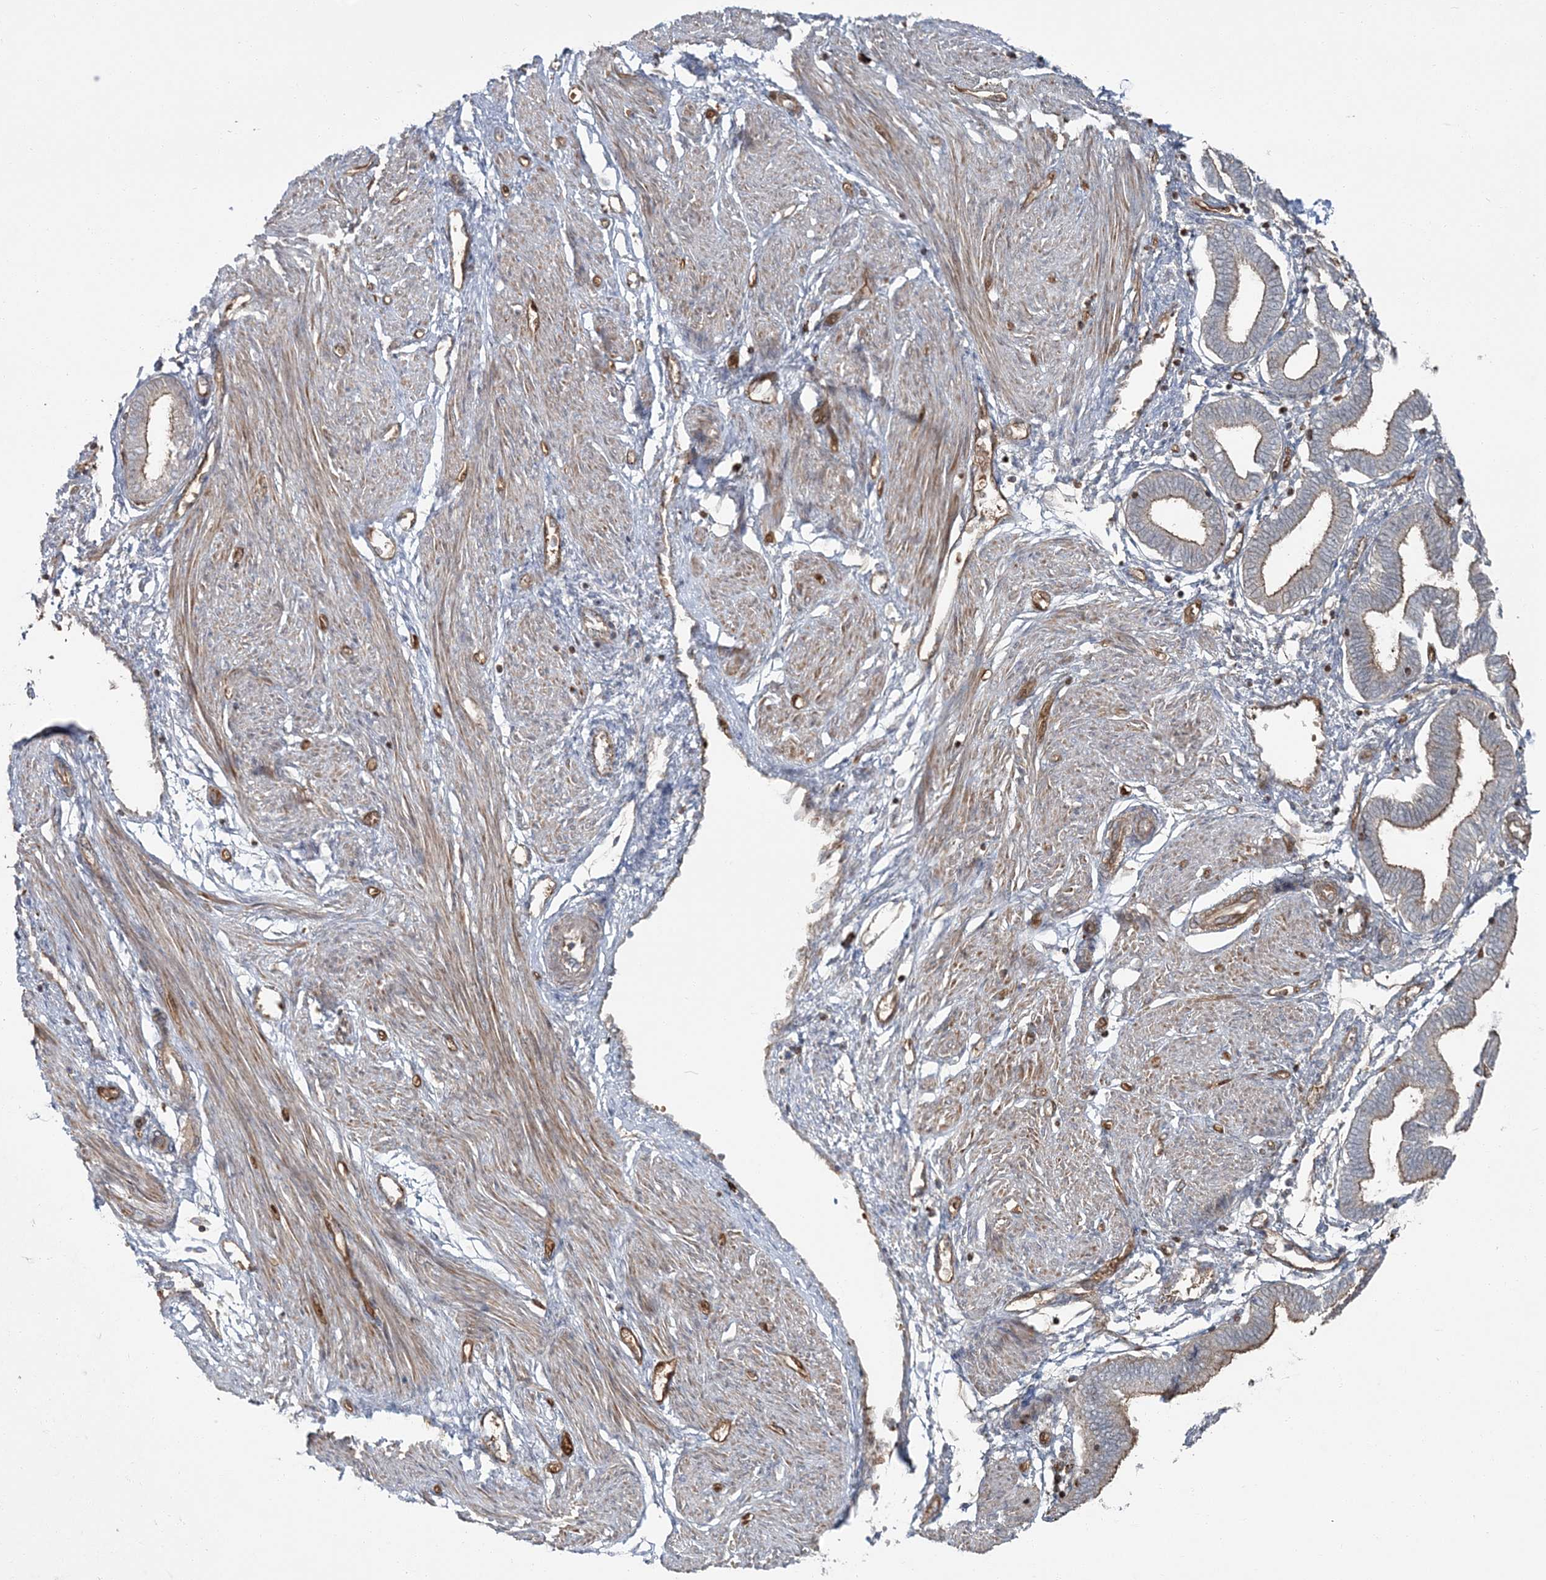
{"staining": {"intensity": "weak", "quantity": "25%-75%", "location": "cytoplasmic/membranous"}, "tissue": "endometrium", "cell_type": "Cells in endometrial stroma", "image_type": "normal", "snomed": [{"axis": "morphology", "description": "Normal tissue, NOS"}, {"axis": "topography", "description": "Endometrium"}], "caption": "Protein staining of unremarkable endometrium displays weak cytoplasmic/membranous staining in approximately 25%-75% of cells in endometrial stroma.", "gene": "RGCC", "patient": {"sex": "female", "age": 53}}